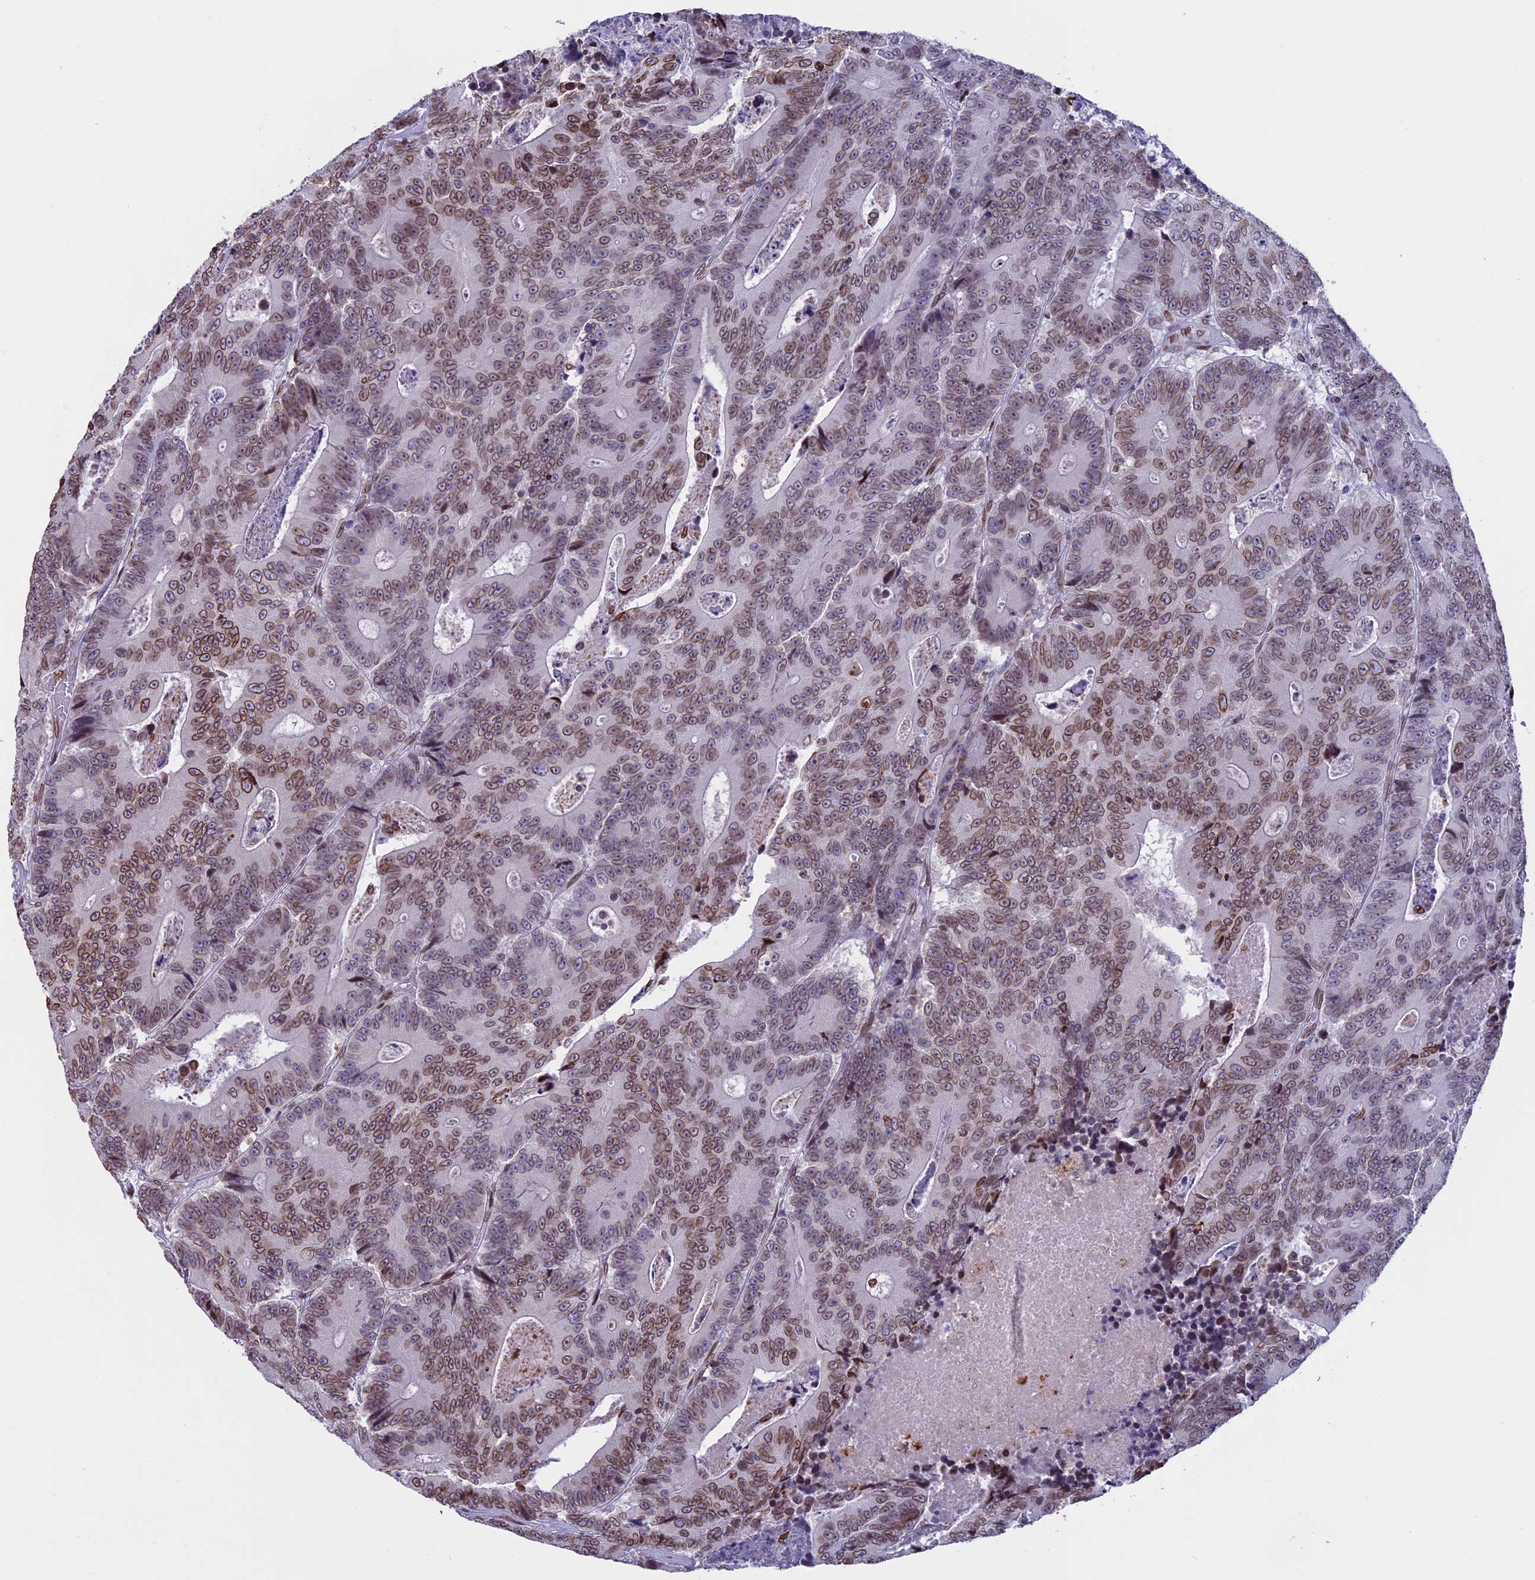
{"staining": {"intensity": "moderate", "quantity": ">75%", "location": "cytoplasmic/membranous,nuclear"}, "tissue": "colorectal cancer", "cell_type": "Tumor cells", "image_type": "cancer", "snomed": [{"axis": "morphology", "description": "Adenocarcinoma, NOS"}, {"axis": "topography", "description": "Colon"}], "caption": "A medium amount of moderate cytoplasmic/membranous and nuclear staining is seen in about >75% of tumor cells in colorectal cancer tissue.", "gene": "TMPRSS7", "patient": {"sex": "male", "age": 83}}